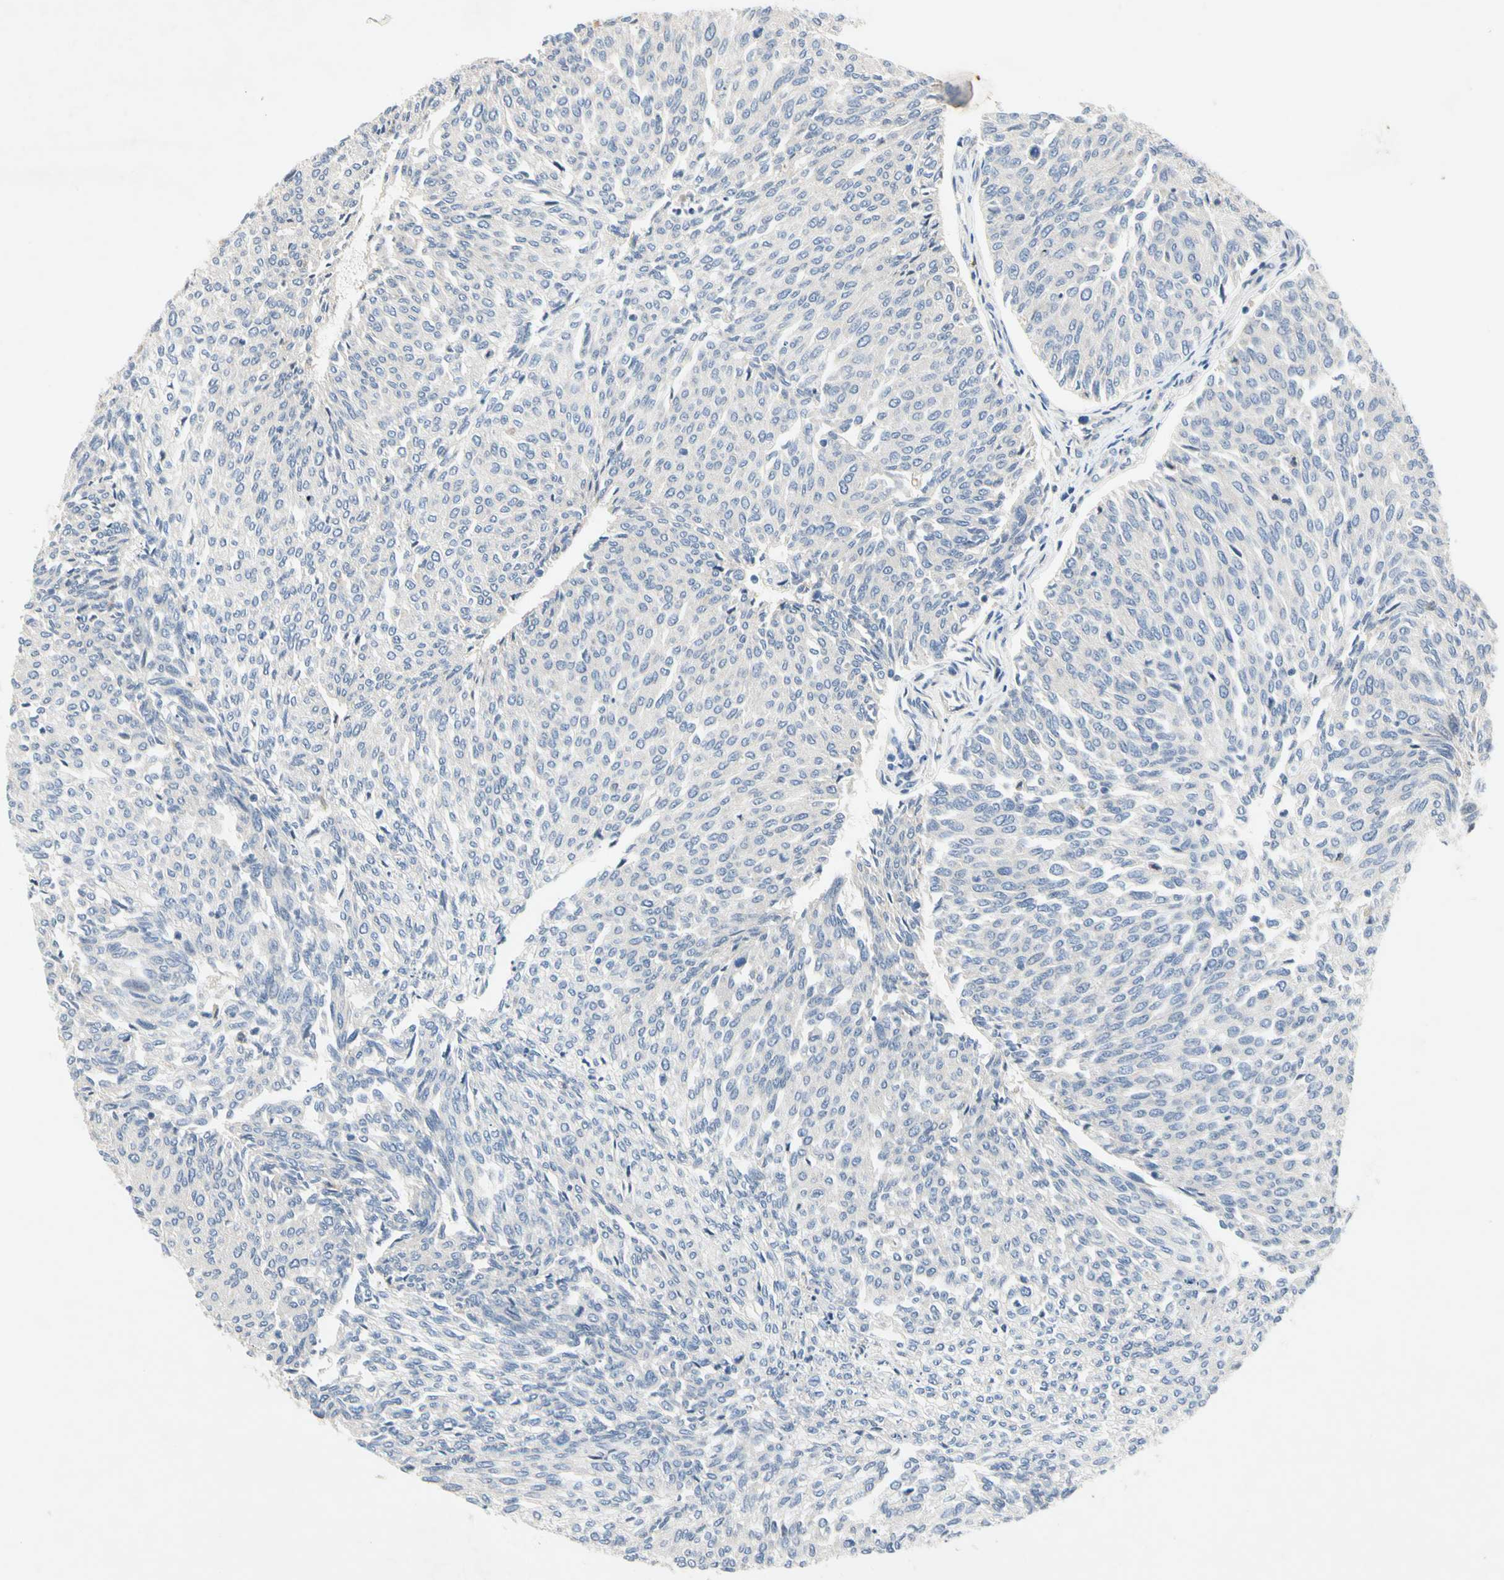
{"staining": {"intensity": "negative", "quantity": "none", "location": "none"}, "tissue": "urothelial cancer", "cell_type": "Tumor cells", "image_type": "cancer", "snomed": [{"axis": "morphology", "description": "Urothelial carcinoma, Low grade"}, {"axis": "topography", "description": "Urinary bladder"}], "caption": "High power microscopy histopathology image of an immunohistochemistry histopathology image of low-grade urothelial carcinoma, revealing no significant positivity in tumor cells.", "gene": "GAS6", "patient": {"sex": "female", "age": 79}}